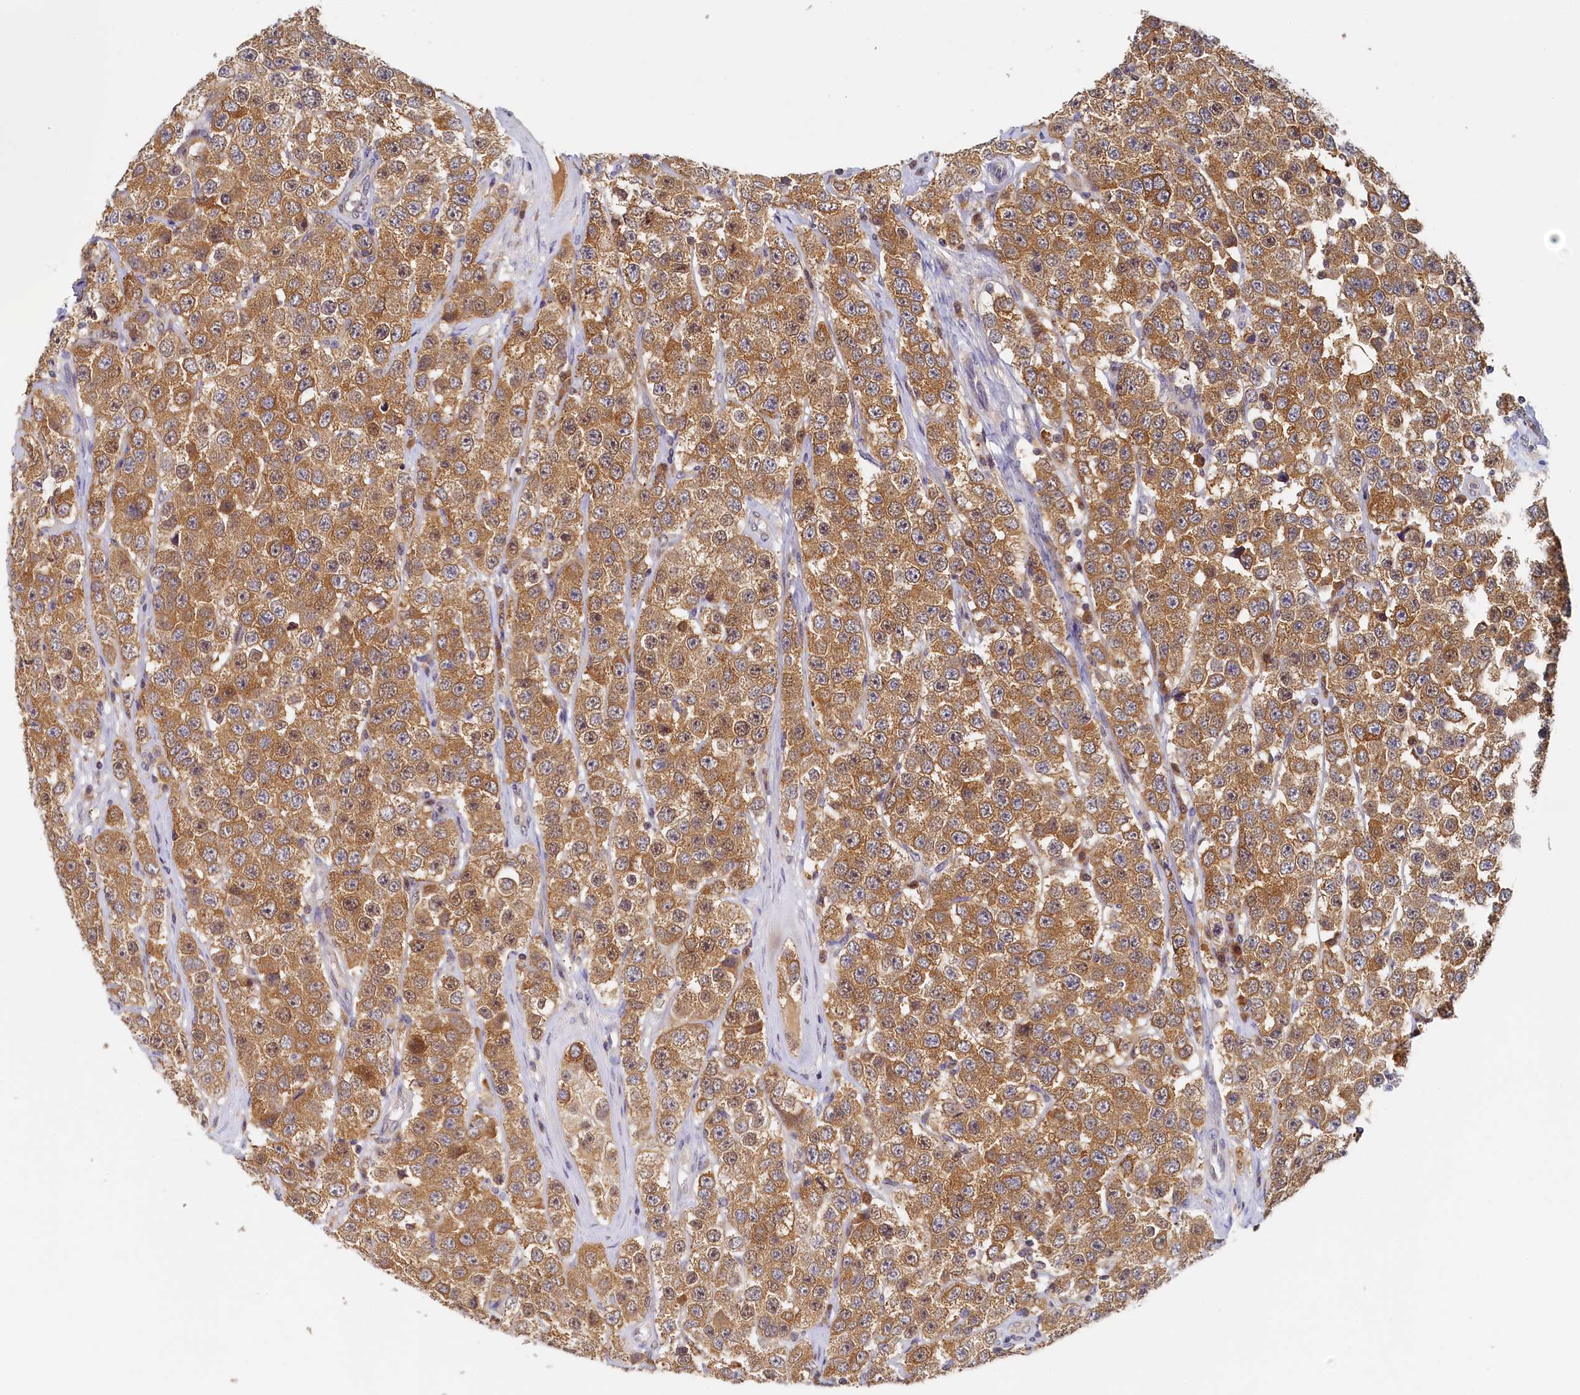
{"staining": {"intensity": "moderate", "quantity": ">75%", "location": "cytoplasmic/membranous,nuclear"}, "tissue": "testis cancer", "cell_type": "Tumor cells", "image_type": "cancer", "snomed": [{"axis": "morphology", "description": "Seminoma, NOS"}, {"axis": "topography", "description": "Testis"}], "caption": "Human seminoma (testis) stained for a protein (brown) shows moderate cytoplasmic/membranous and nuclear positive expression in approximately >75% of tumor cells.", "gene": "PAAF1", "patient": {"sex": "male", "age": 28}}